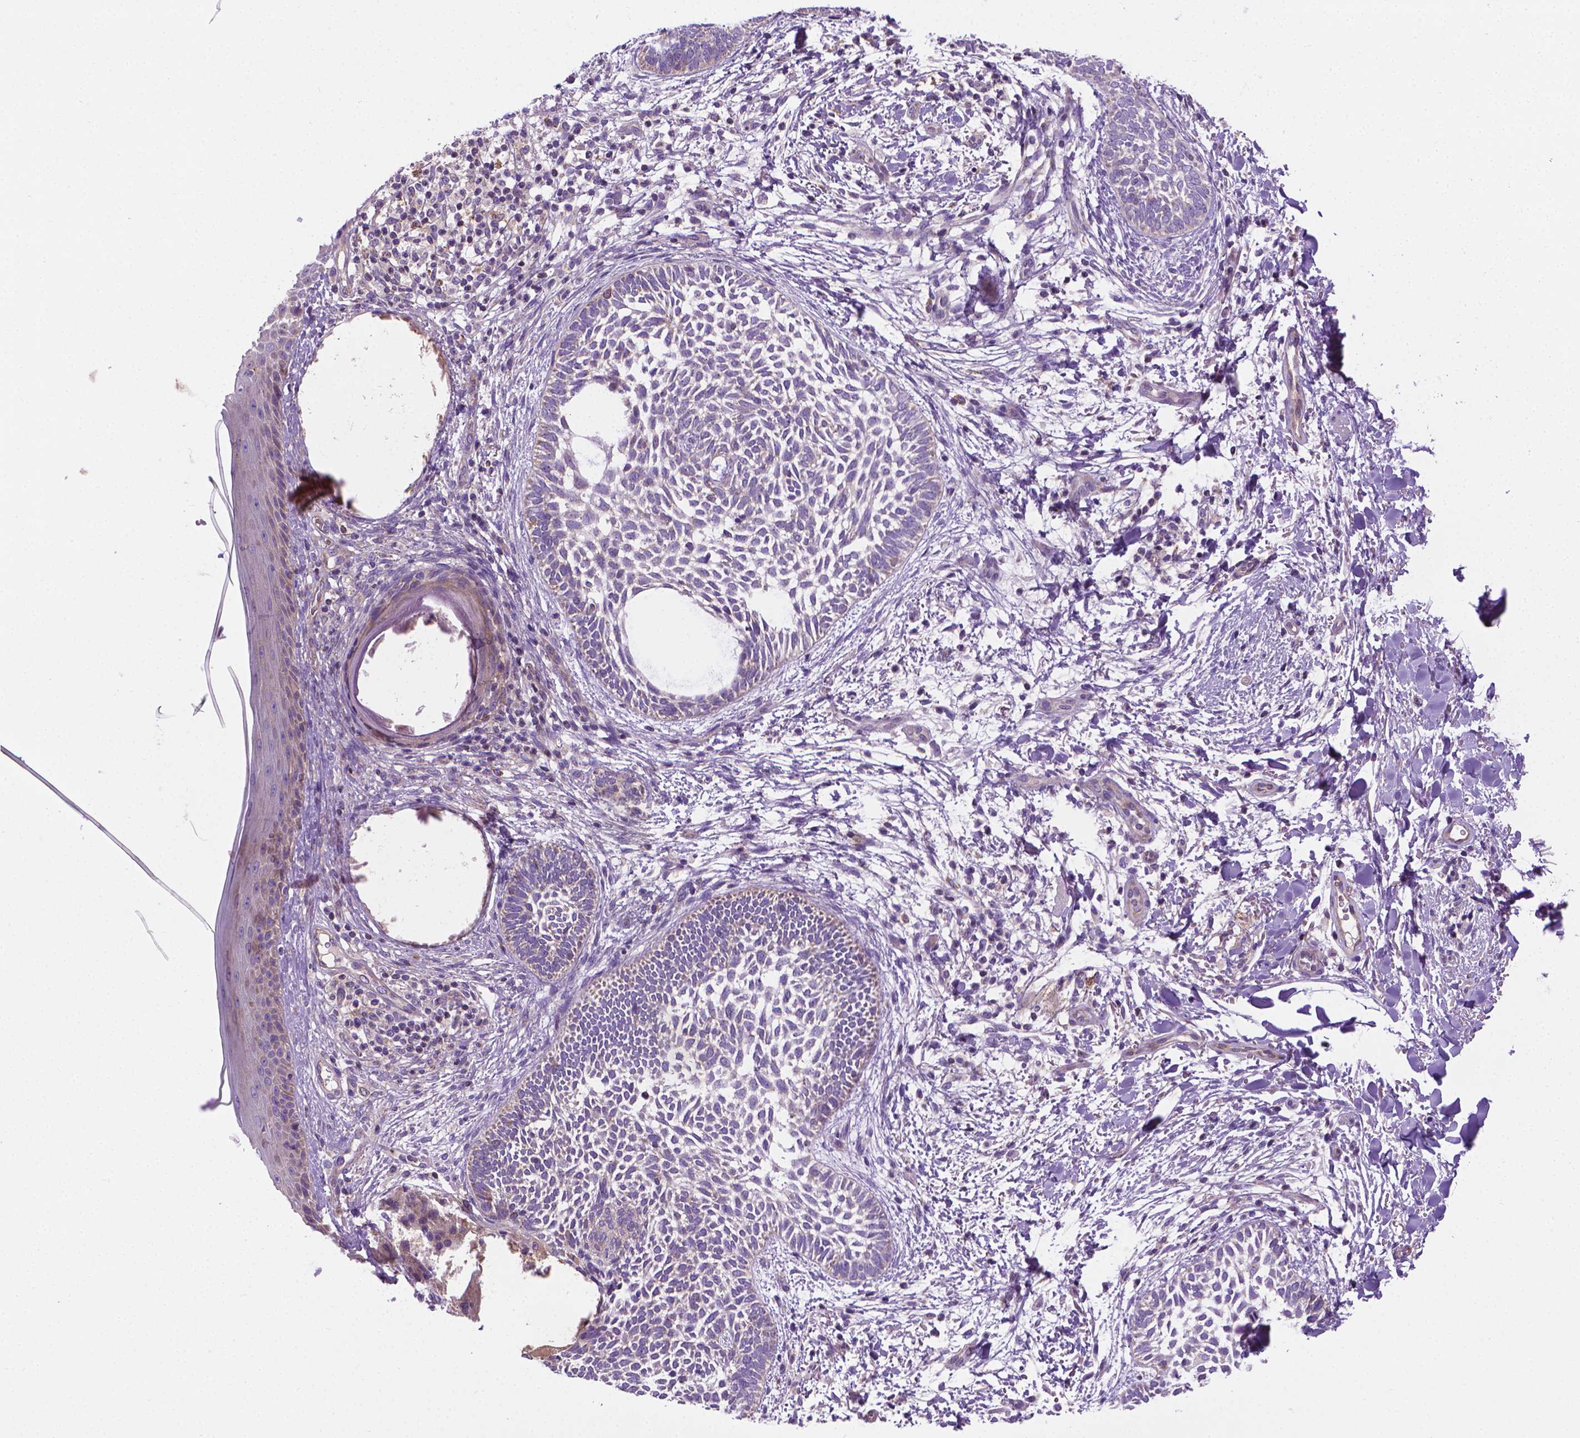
{"staining": {"intensity": "negative", "quantity": "none", "location": "none"}, "tissue": "skin cancer", "cell_type": "Tumor cells", "image_type": "cancer", "snomed": [{"axis": "morphology", "description": "Normal tissue, NOS"}, {"axis": "morphology", "description": "Basal cell carcinoma"}, {"axis": "topography", "description": "Skin"}], "caption": "This is a image of IHC staining of skin cancer (basal cell carcinoma), which shows no staining in tumor cells.", "gene": "SLC51B", "patient": {"sex": "male", "age": 46}}